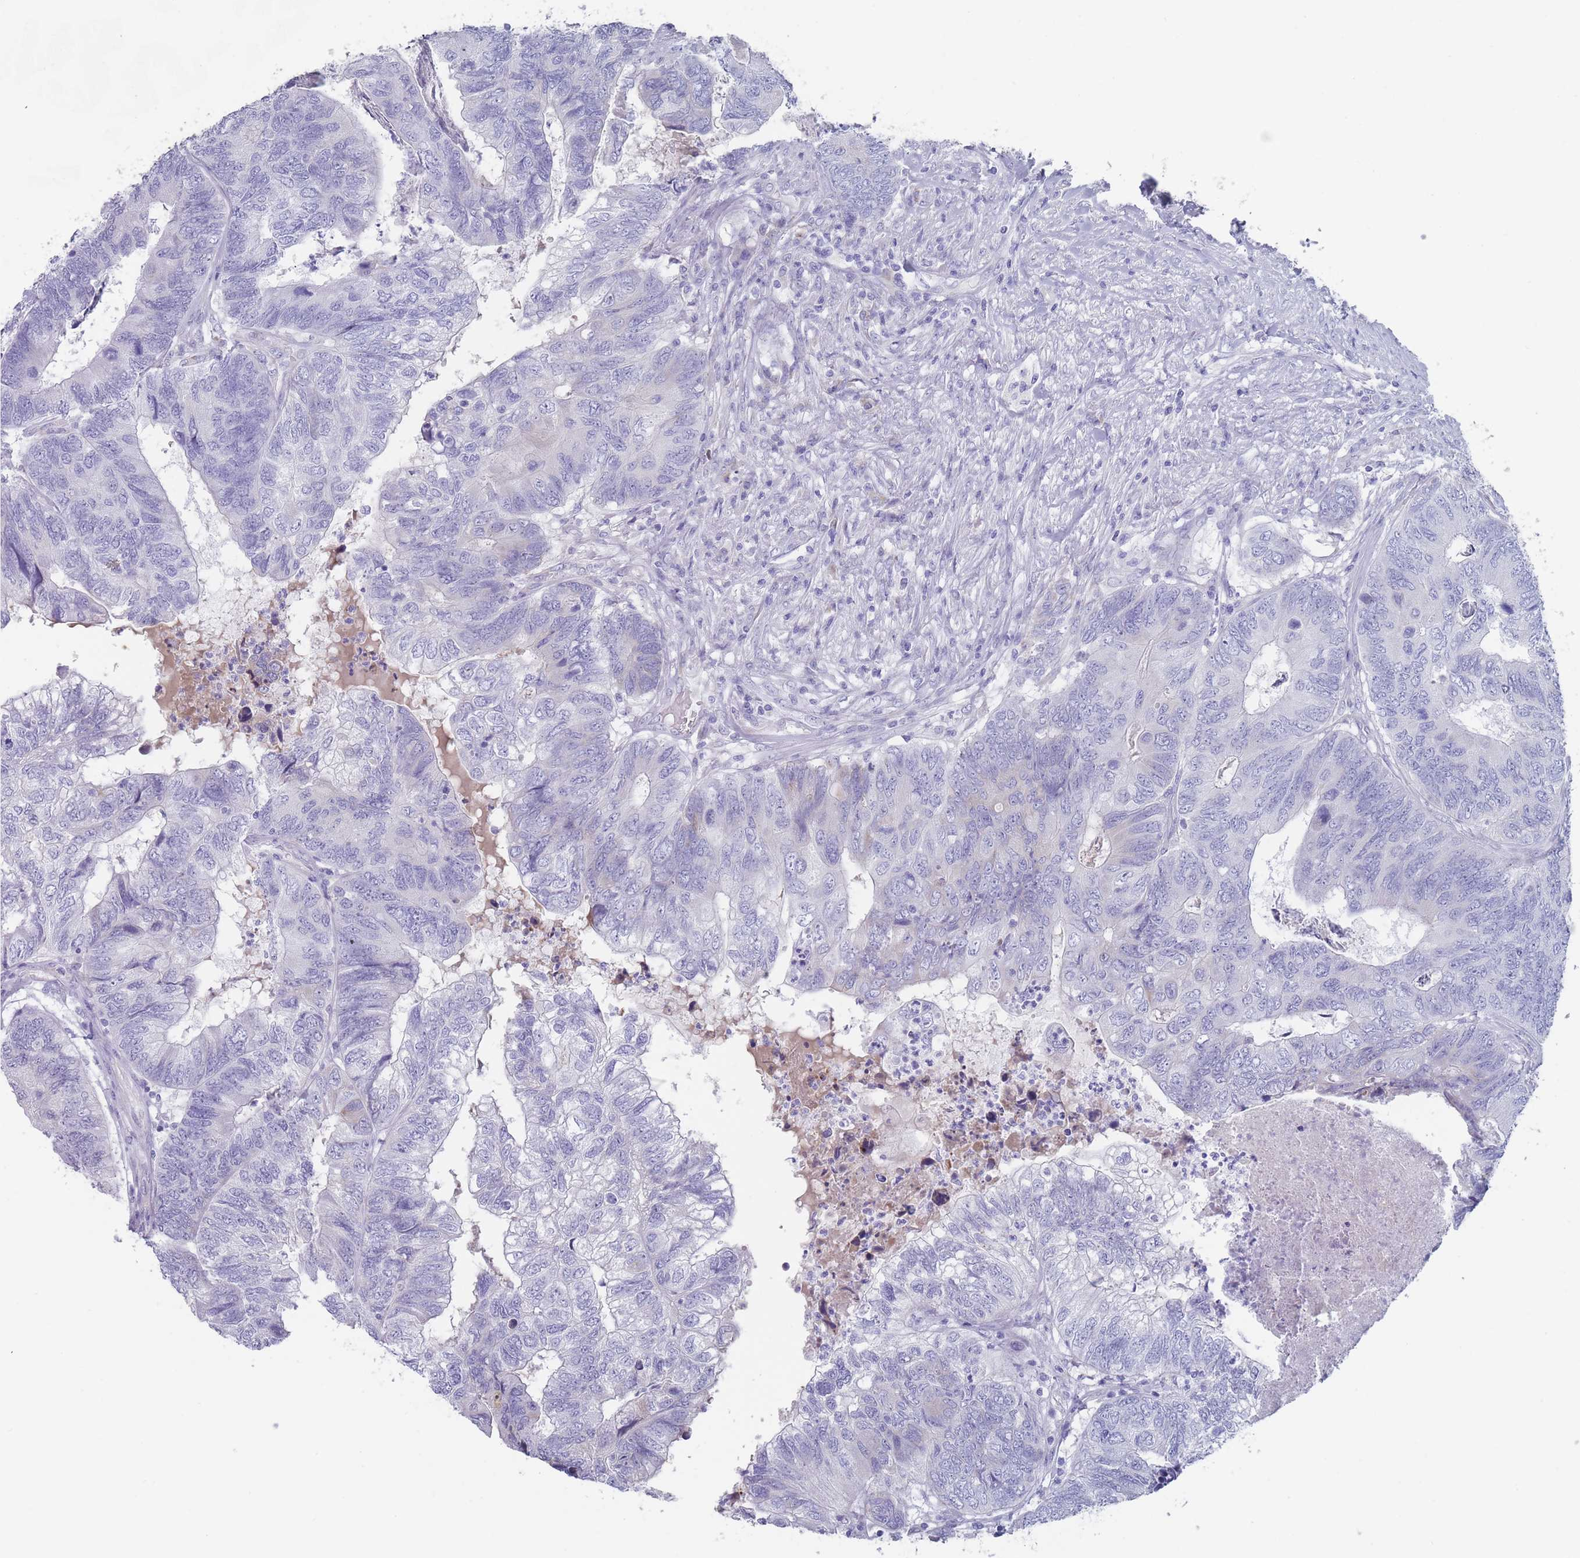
{"staining": {"intensity": "negative", "quantity": "none", "location": "none"}, "tissue": "colorectal cancer", "cell_type": "Tumor cells", "image_type": "cancer", "snomed": [{"axis": "morphology", "description": "Adenocarcinoma, NOS"}, {"axis": "topography", "description": "Colon"}], "caption": "The photomicrograph demonstrates no significant expression in tumor cells of adenocarcinoma (colorectal). The staining was performed using DAB (3,3'-diaminobenzidine) to visualize the protein expression in brown, while the nuclei were stained in blue with hematoxylin (Magnification: 20x).", "gene": "ST8SIA5", "patient": {"sex": "female", "age": 67}}